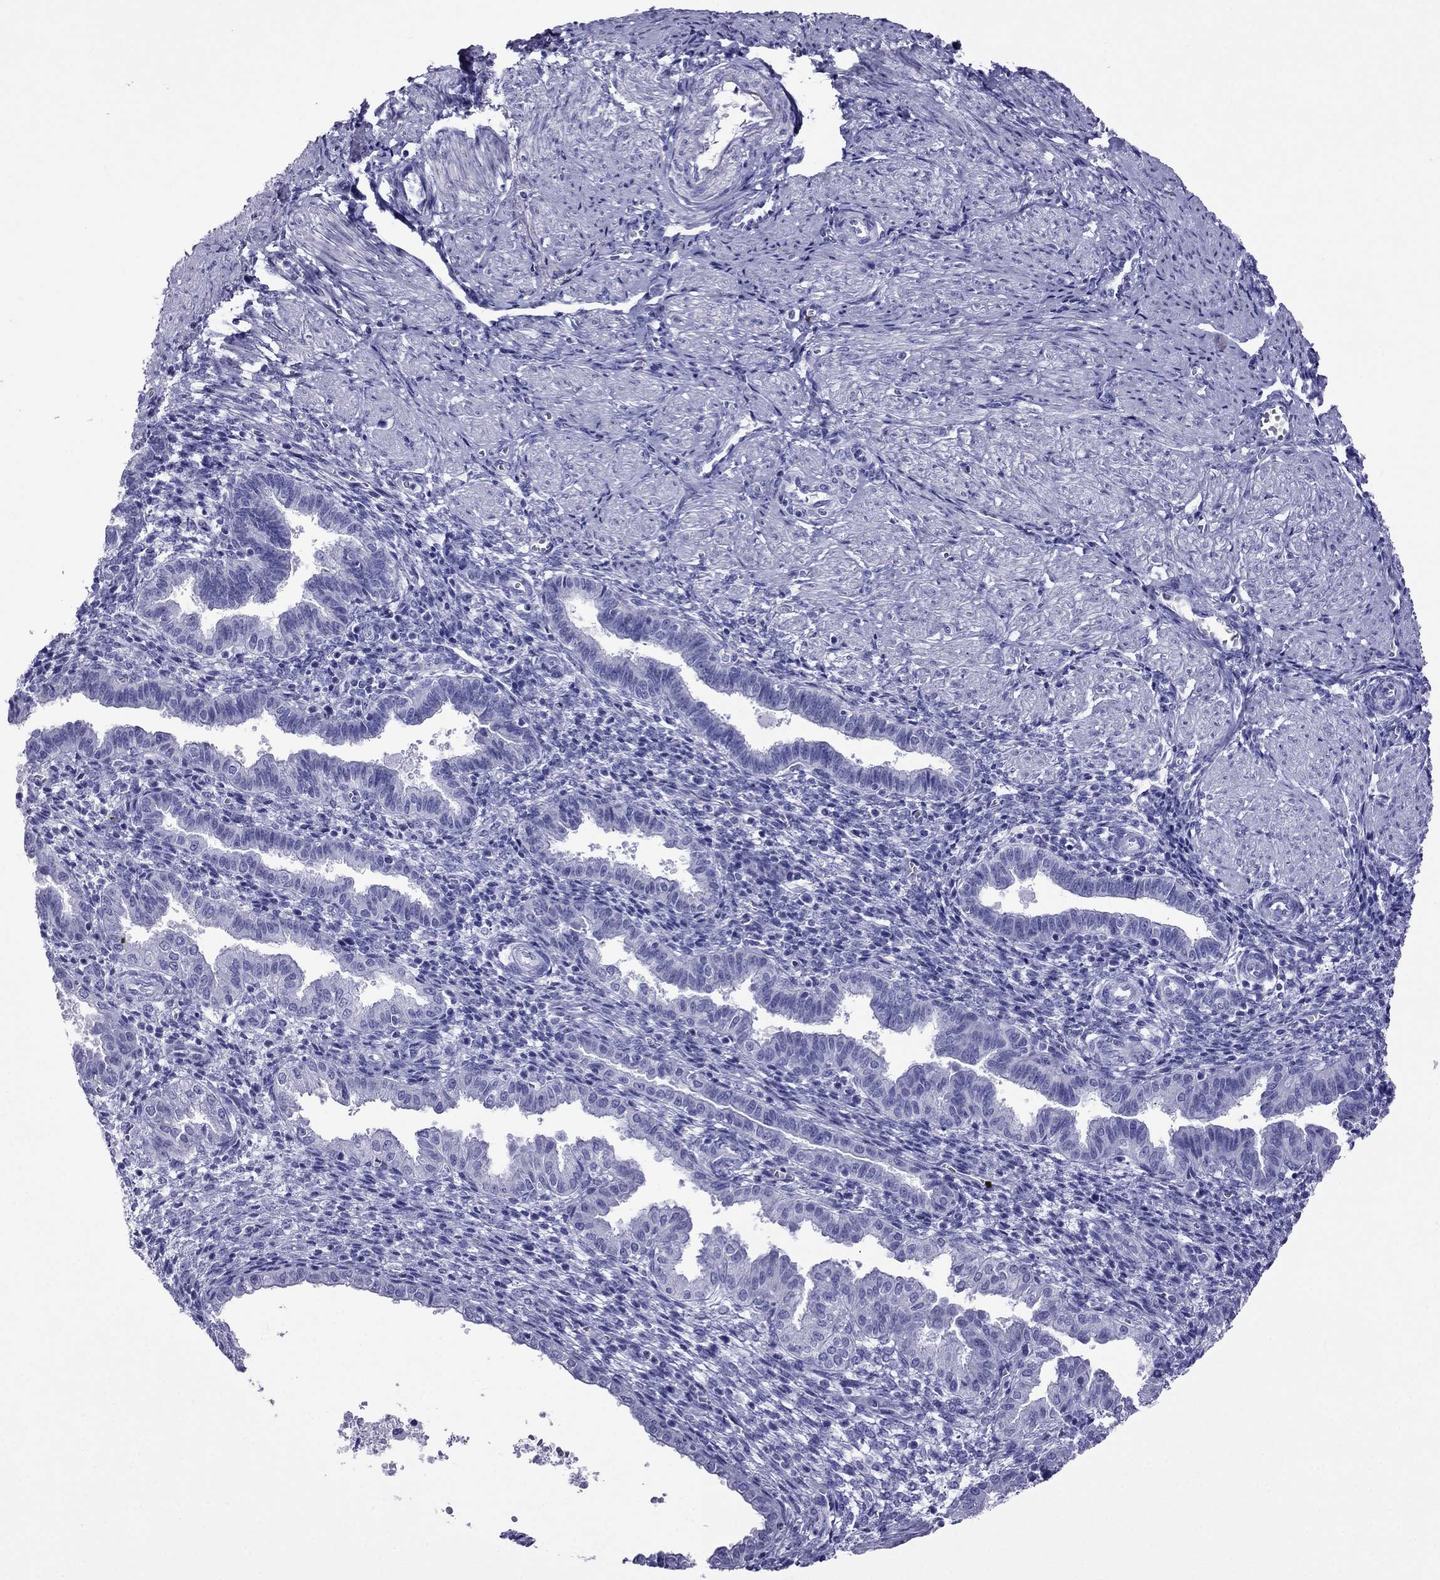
{"staining": {"intensity": "negative", "quantity": "none", "location": "none"}, "tissue": "endometrium", "cell_type": "Cells in endometrial stroma", "image_type": "normal", "snomed": [{"axis": "morphology", "description": "Normal tissue, NOS"}, {"axis": "topography", "description": "Endometrium"}], "caption": "Endometrium was stained to show a protein in brown. There is no significant positivity in cells in endometrial stroma. (DAB (3,3'-diaminobenzidine) immunohistochemistry with hematoxylin counter stain).", "gene": "CRYBA1", "patient": {"sex": "female", "age": 37}}